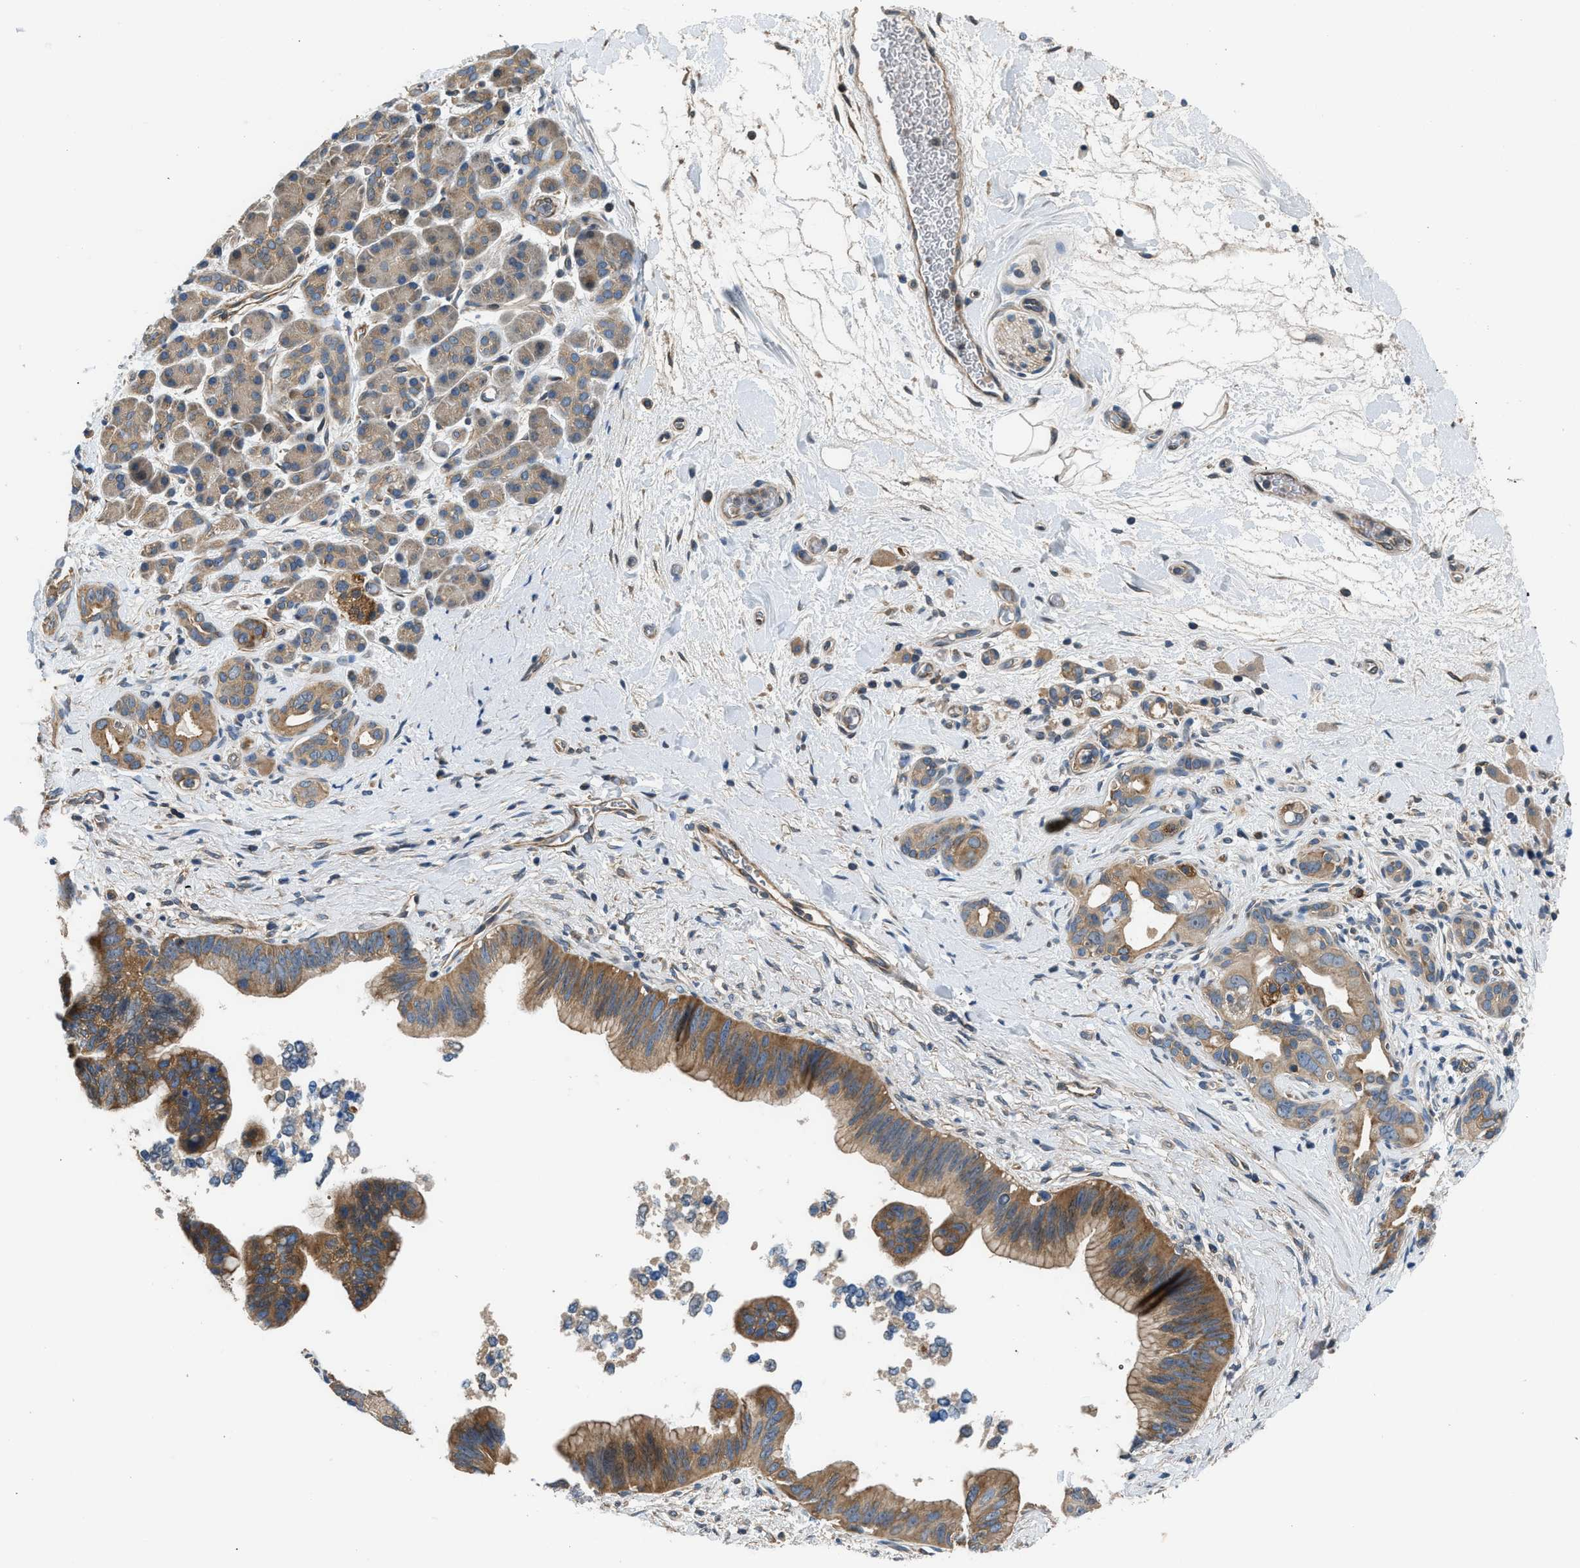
{"staining": {"intensity": "moderate", "quantity": ">75%", "location": "cytoplasmic/membranous"}, "tissue": "pancreatic cancer", "cell_type": "Tumor cells", "image_type": "cancer", "snomed": [{"axis": "morphology", "description": "Adenocarcinoma, NOS"}, {"axis": "topography", "description": "Pancreas"}], "caption": "Pancreatic cancer was stained to show a protein in brown. There is medium levels of moderate cytoplasmic/membranous expression in approximately >75% of tumor cells. Using DAB (3,3'-diaminobenzidine) (brown) and hematoxylin (blue) stains, captured at high magnification using brightfield microscopy.", "gene": "IL3RA", "patient": {"sex": "male", "age": 55}}